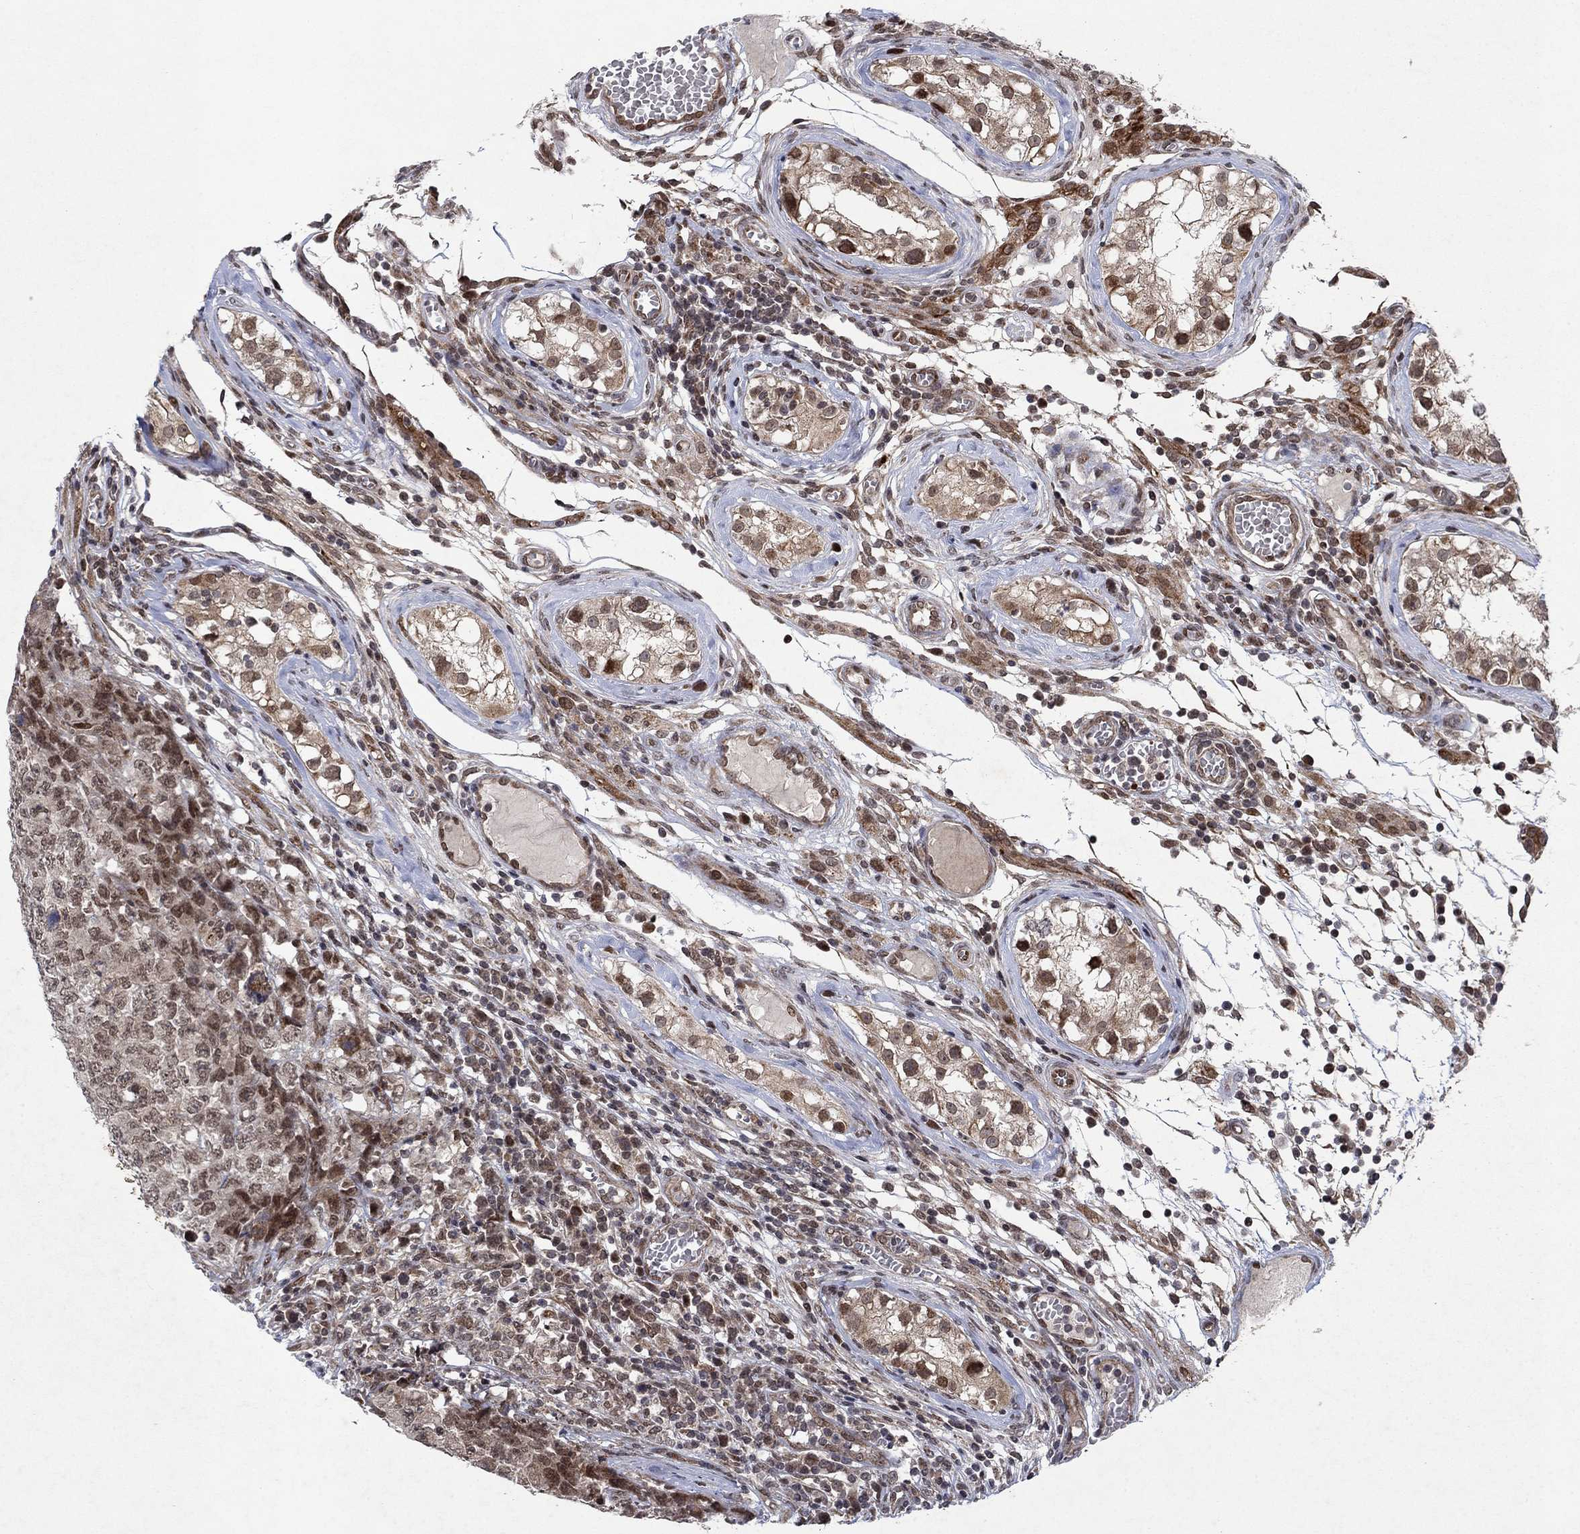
{"staining": {"intensity": "moderate", "quantity": "<25%", "location": "cytoplasmic/membranous,nuclear"}, "tissue": "testis cancer", "cell_type": "Tumor cells", "image_type": "cancer", "snomed": [{"axis": "morphology", "description": "Carcinoma, Embryonal, NOS"}, {"axis": "topography", "description": "Testis"}], "caption": "A photomicrograph showing moderate cytoplasmic/membranous and nuclear expression in about <25% of tumor cells in embryonal carcinoma (testis), as visualized by brown immunohistochemical staining.", "gene": "PRICKLE4", "patient": {"sex": "male", "age": 23}}